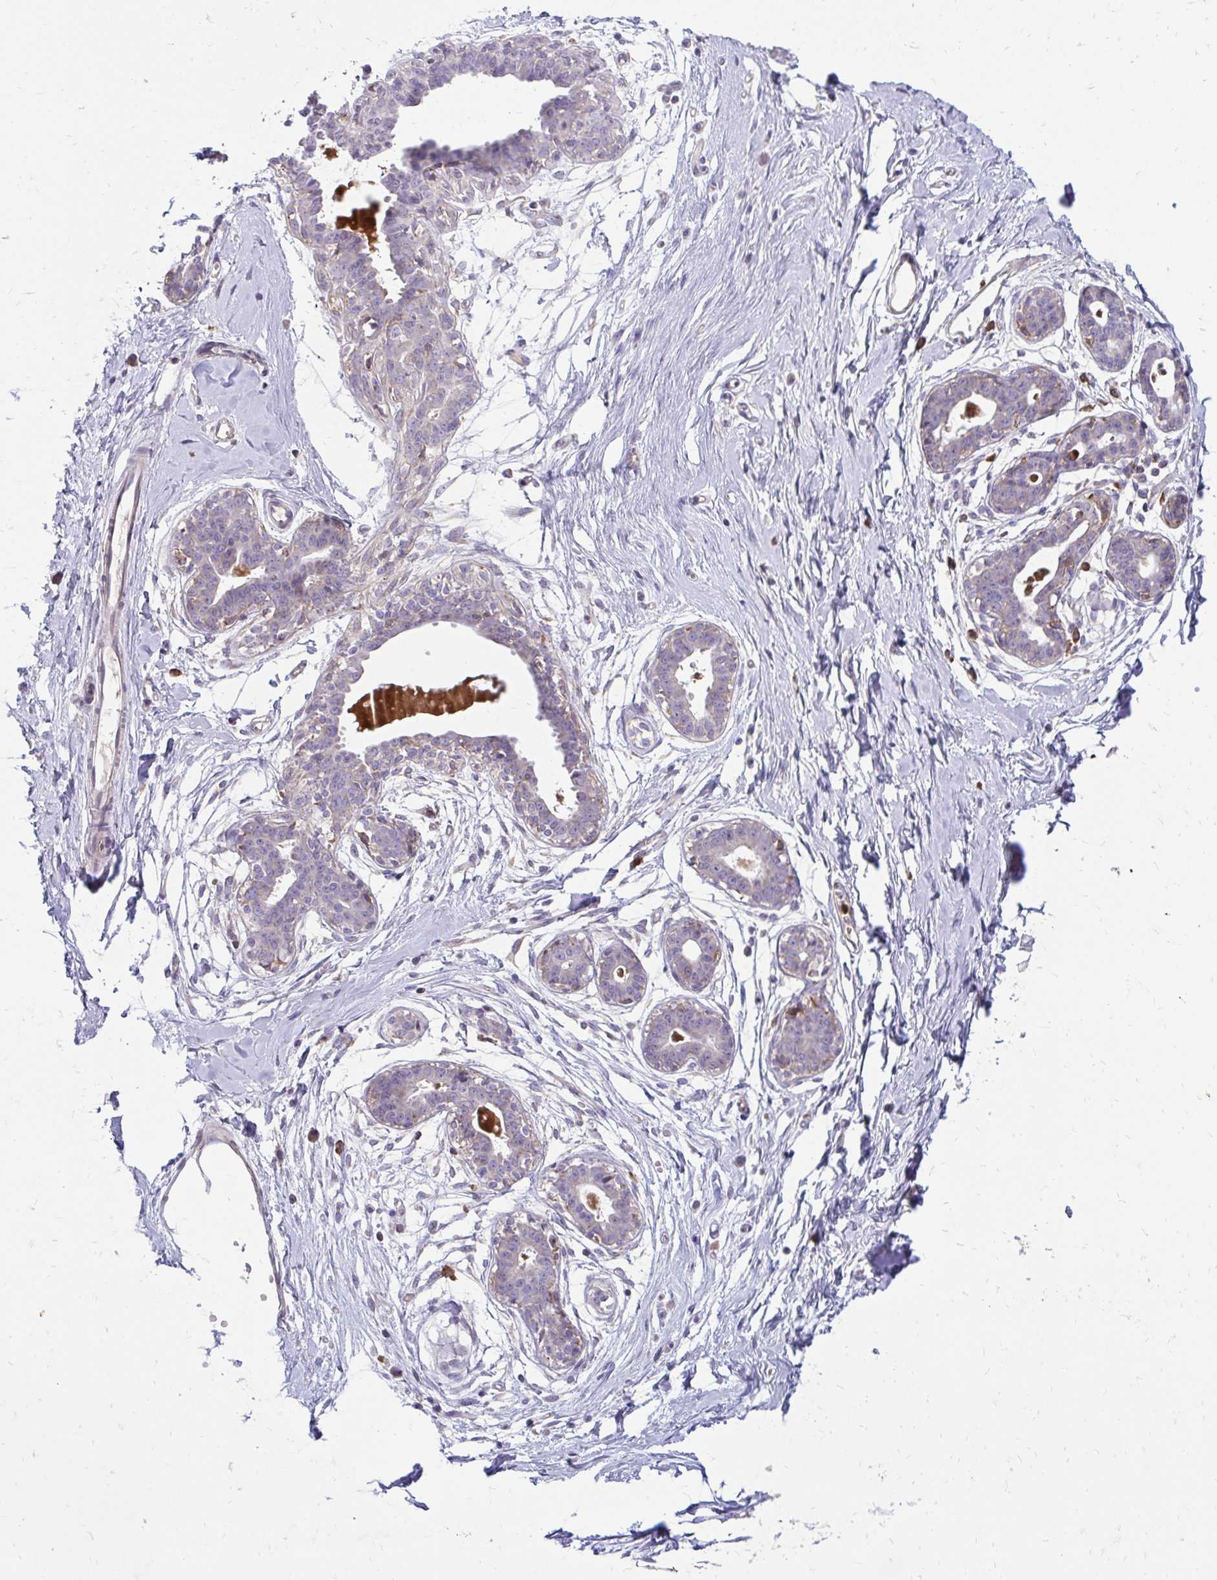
{"staining": {"intensity": "negative", "quantity": "none", "location": "none"}, "tissue": "breast", "cell_type": "Adipocytes", "image_type": "normal", "snomed": [{"axis": "morphology", "description": "Normal tissue, NOS"}, {"axis": "topography", "description": "Breast"}], "caption": "Adipocytes are negative for protein expression in benign human breast. Brightfield microscopy of IHC stained with DAB (brown) and hematoxylin (blue), captured at high magnification.", "gene": "ASAP1", "patient": {"sex": "female", "age": 45}}